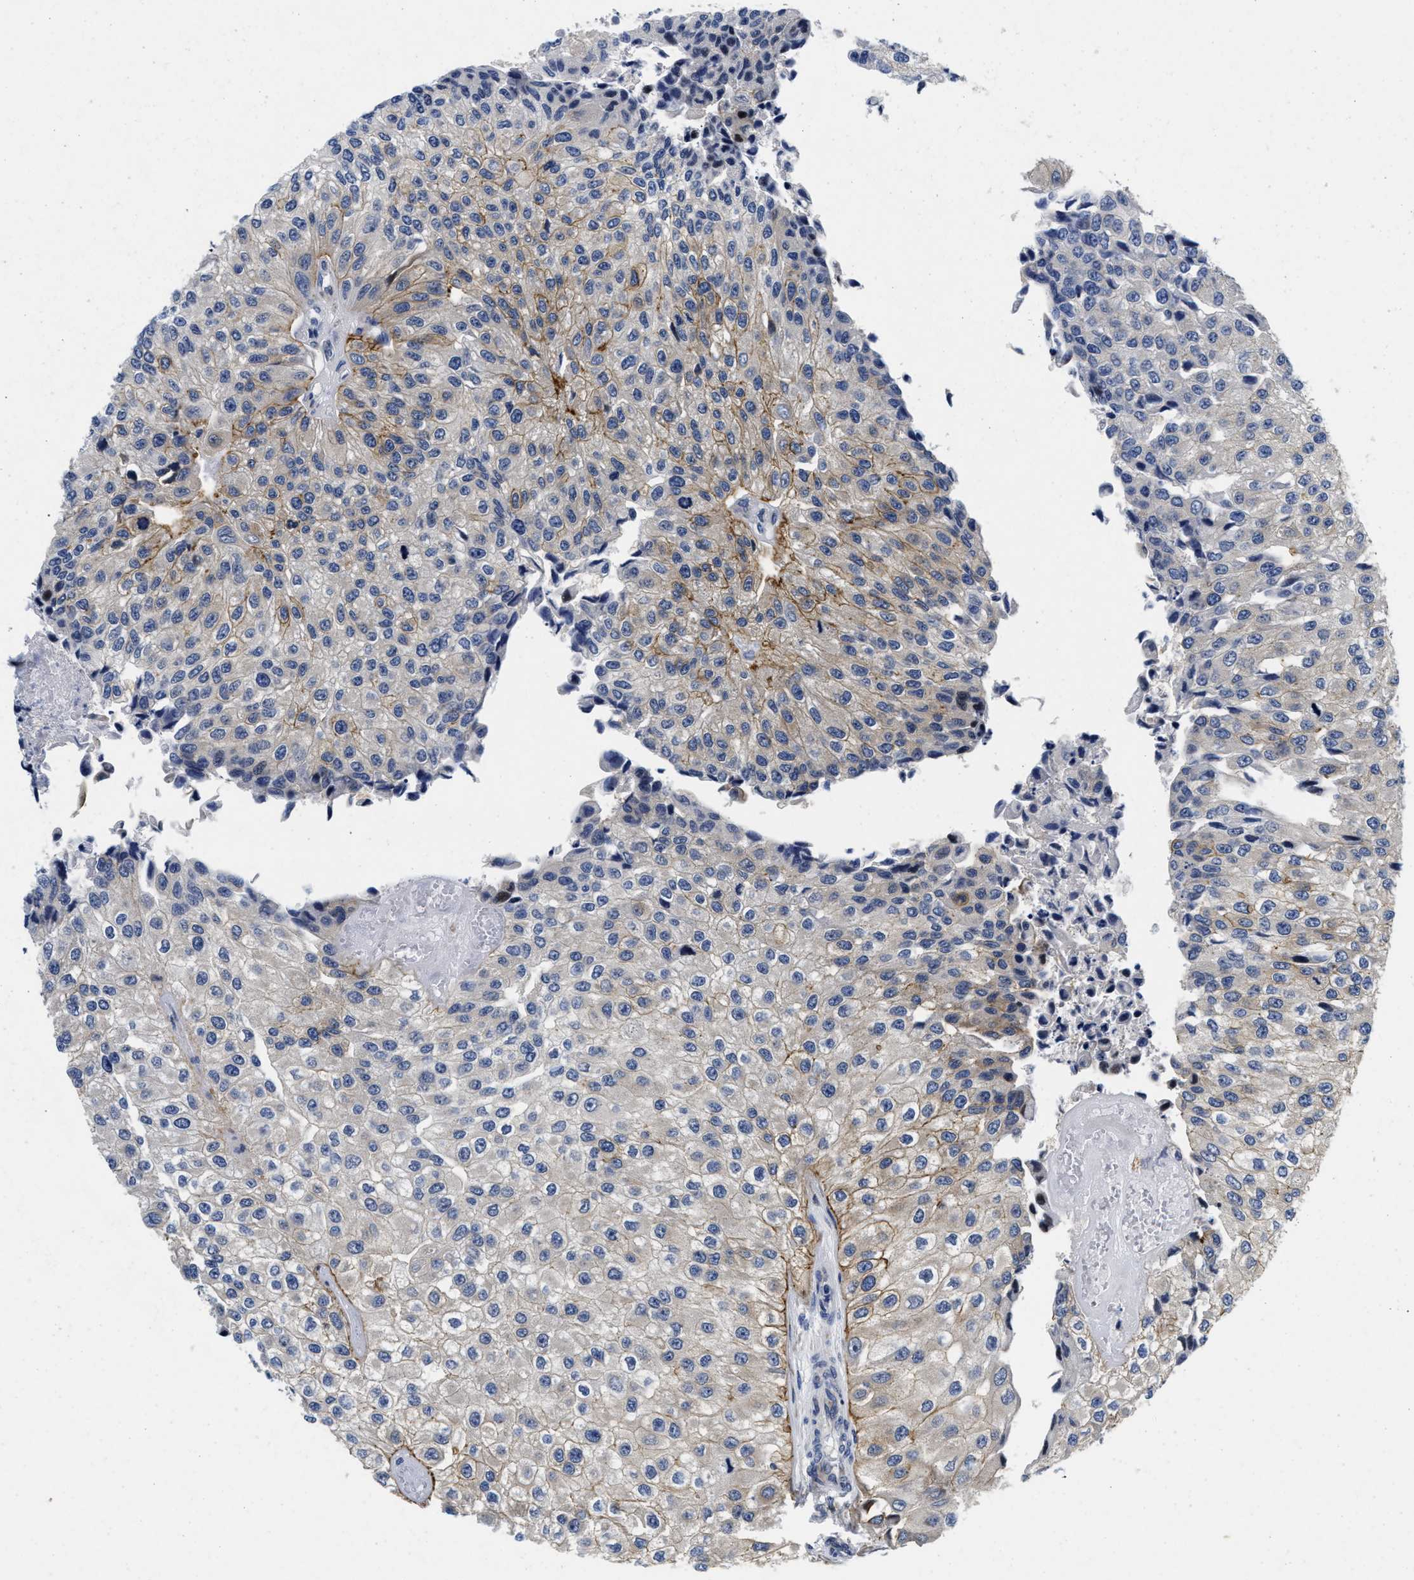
{"staining": {"intensity": "moderate", "quantity": "<25%", "location": "cytoplasmic/membranous"}, "tissue": "urothelial cancer", "cell_type": "Tumor cells", "image_type": "cancer", "snomed": [{"axis": "morphology", "description": "Urothelial carcinoma, High grade"}, {"axis": "topography", "description": "Kidney"}, {"axis": "topography", "description": "Urinary bladder"}], "caption": "Immunohistochemistry of human urothelial carcinoma (high-grade) exhibits low levels of moderate cytoplasmic/membranous staining in about <25% of tumor cells.", "gene": "LAD1", "patient": {"sex": "male", "age": 77}}